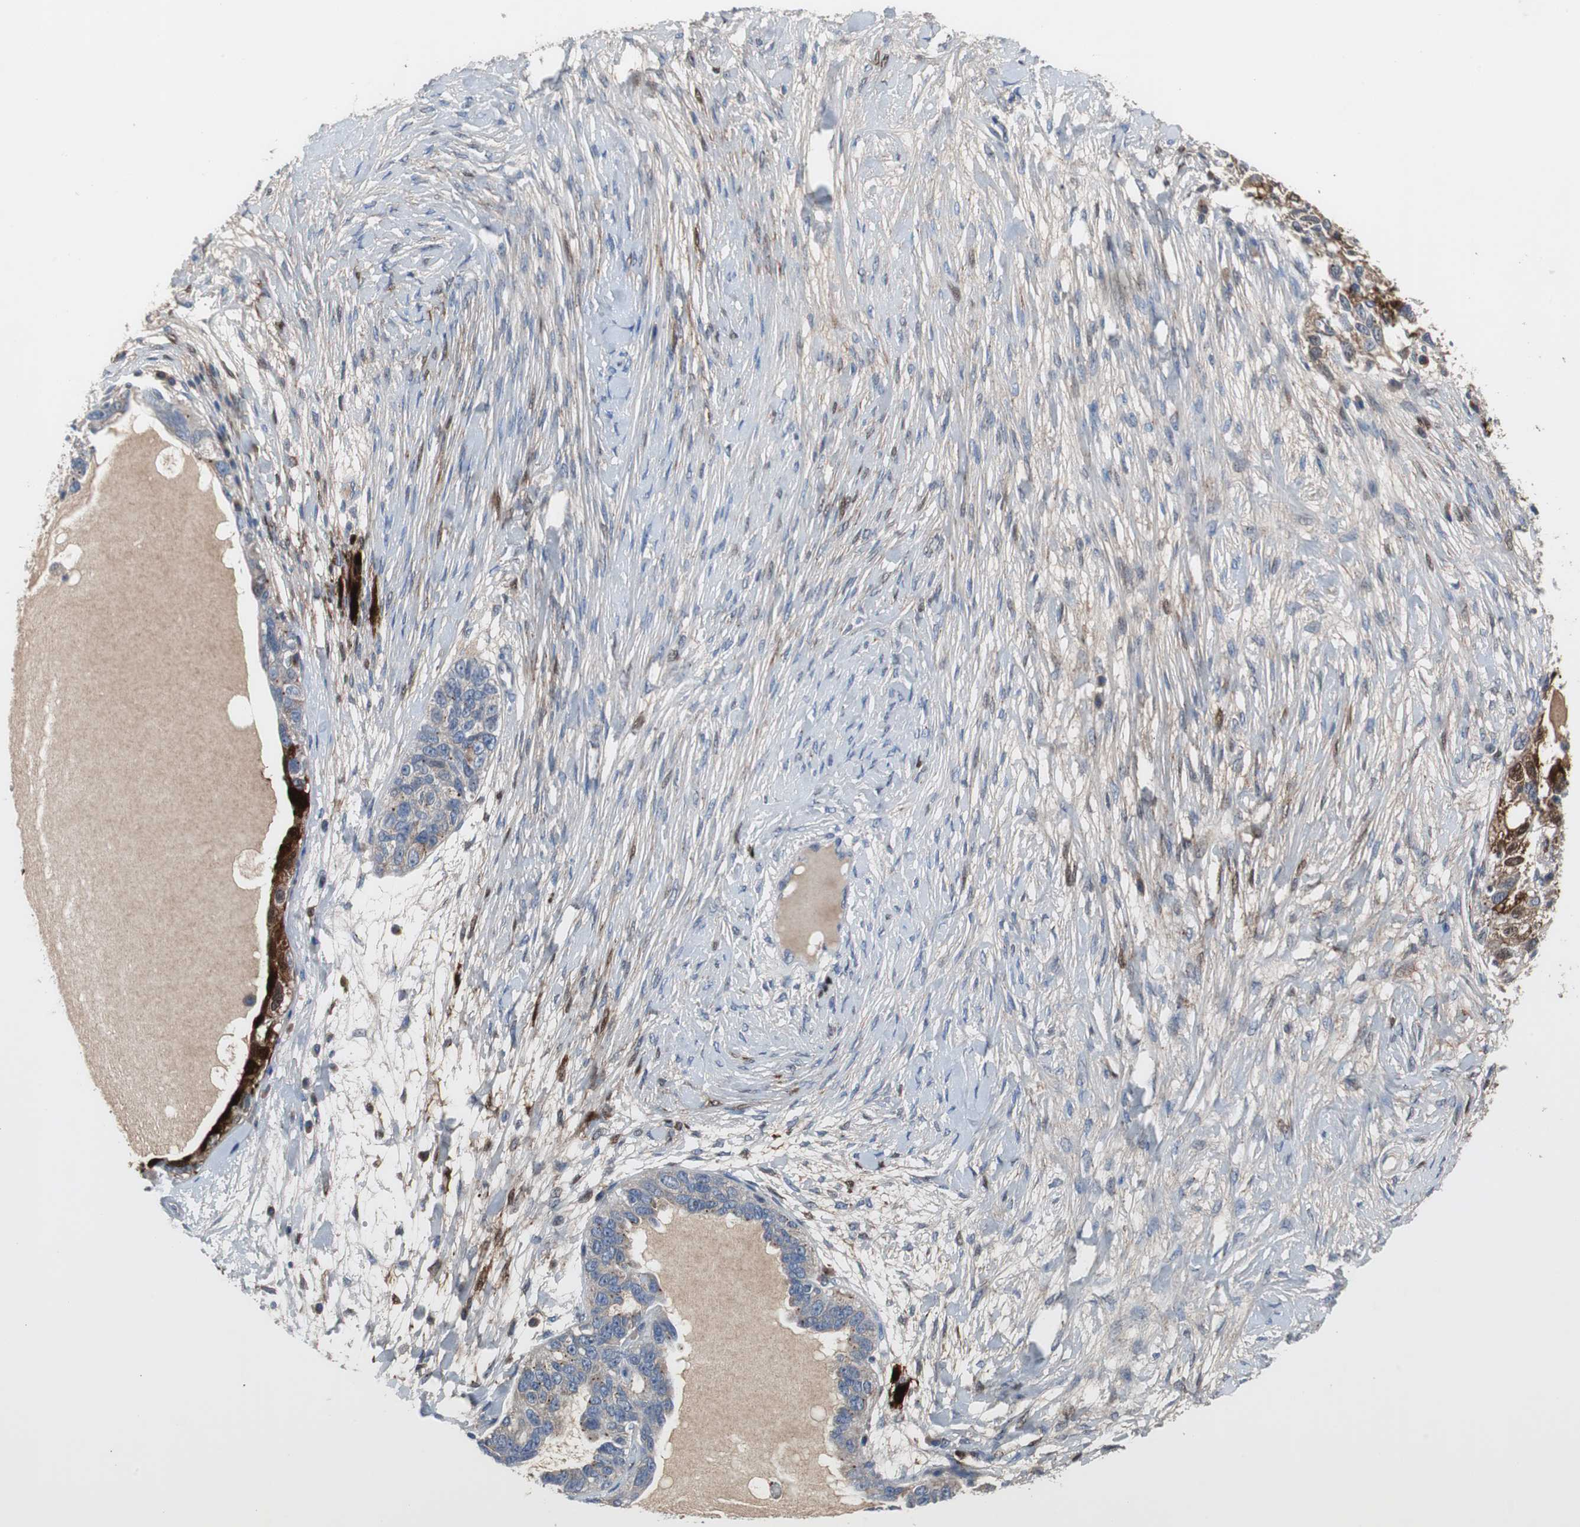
{"staining": {"intensity": "weak", "quantity": "25%-75%", "location": "cytoplasmic/membranous"}, "tissue": "ovarian cancer", "cell_type": "Tumor cells", "image_type": "cancer", "snomed": [{"axis": "morphology", "description": "Cystadenocarcinoma, serous, NOS"}, {"axis": "topography", "description": "Ovary"}], "caption": "Immunohistochemistry (IHC) micrograph of human ovarian cancer (serous cystadenocarcinoma) stained for a protein (brown), which exhibits low levels of weak cytoplasmic/membranous positivity in approximately 25%-75% of tumor cells.", "gene": "CALB2", "patient": {"sex": "female", "age": 82}}